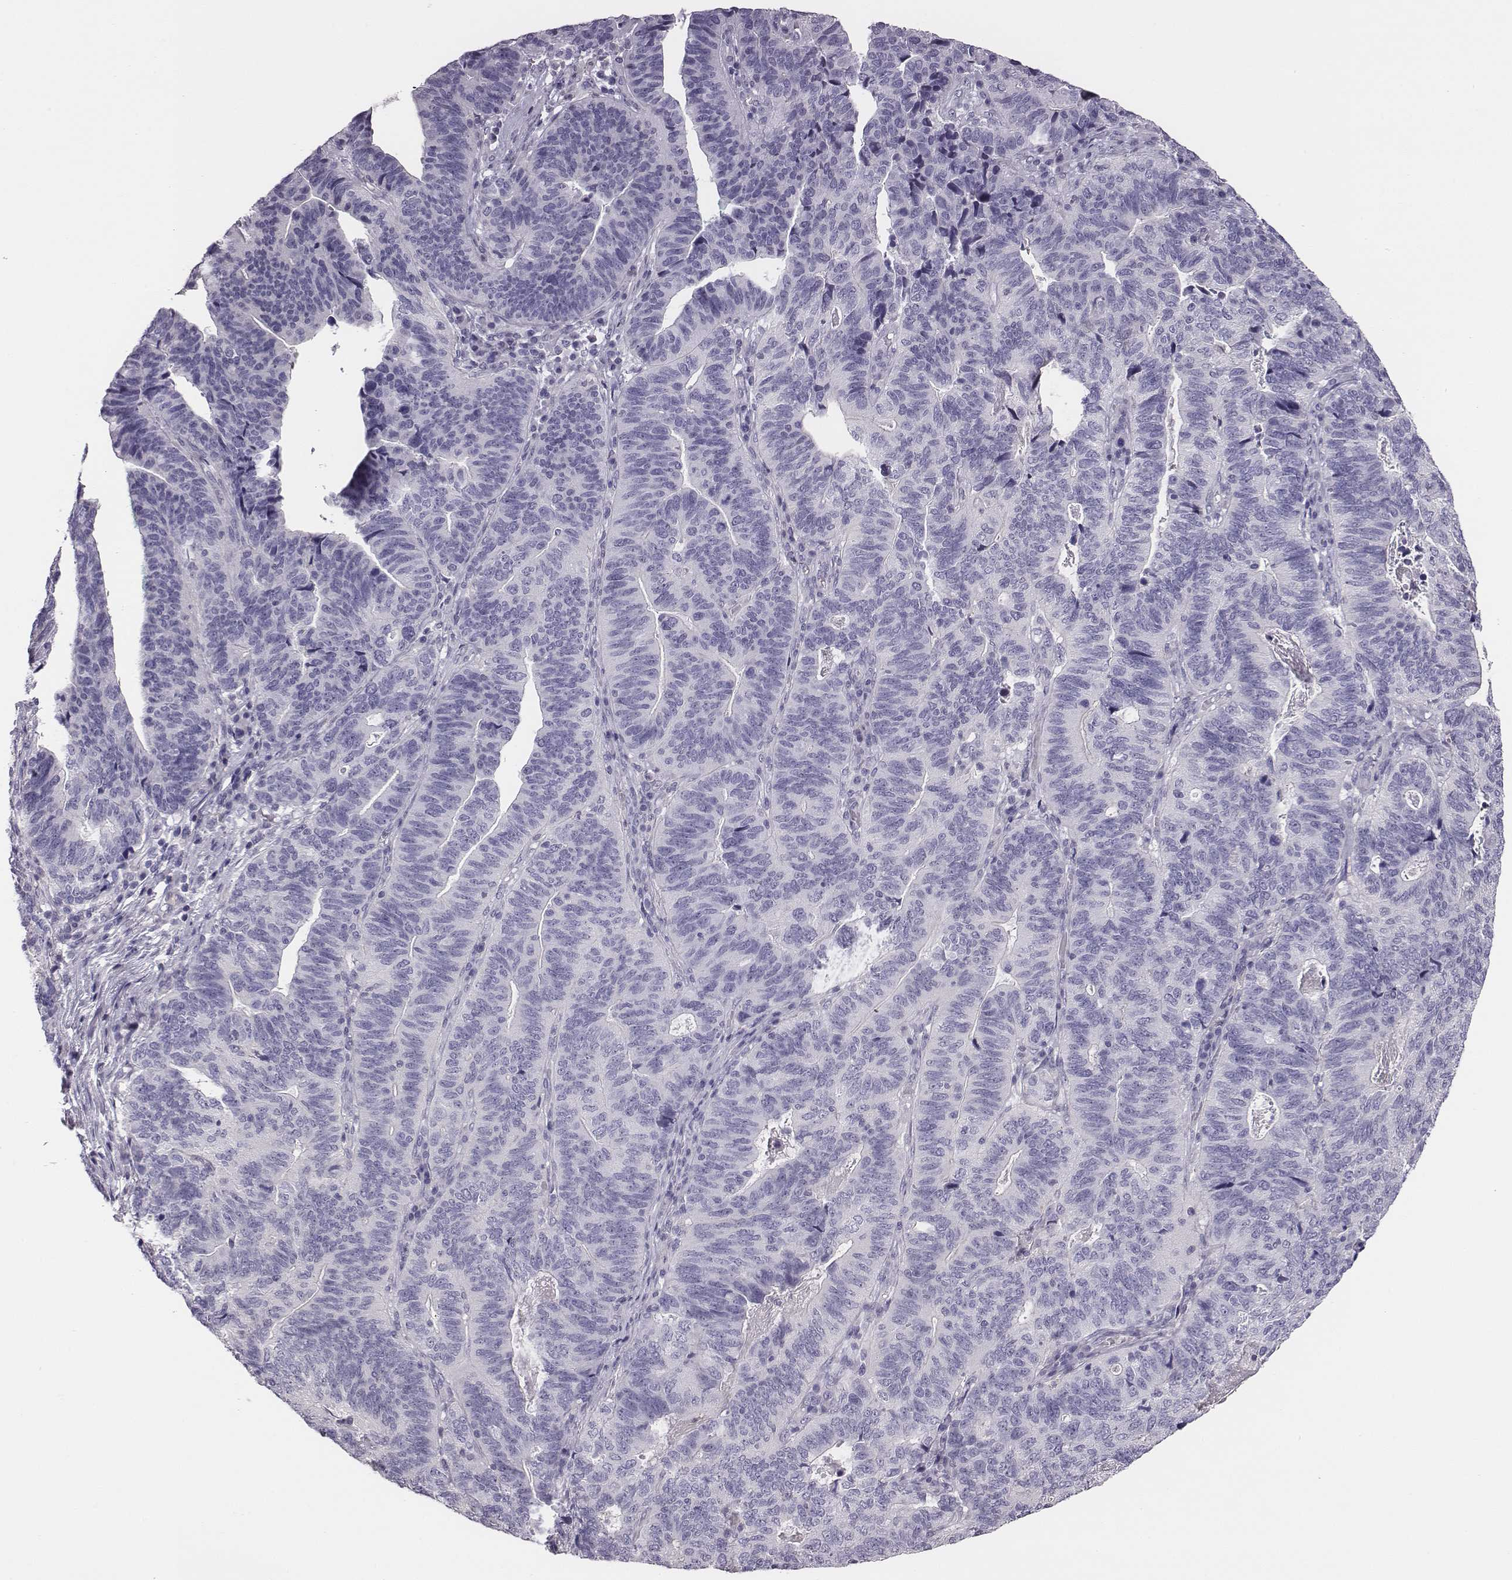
{"staining": {"intensity": "negative", "quantity": "none", "location": "none"}, "tissue": "stomach cancer", "cell_type": "Tumor cells", "image_type": "cancer", "snomed": [{"axis": "morphology", "description": "Adenocarcinoma, NOS"}, {"axis": "topography", "description": "Stomach, upper"}], "caption": "Immunohistochemistry (IHC) photomicrograph of stomach cancer (adenocarcinoma) stained for a protein (brown), which exhibits no staining in tumor cells.", "gene": "ADAM7", "patient": {"sex": "female", "age": 67}}